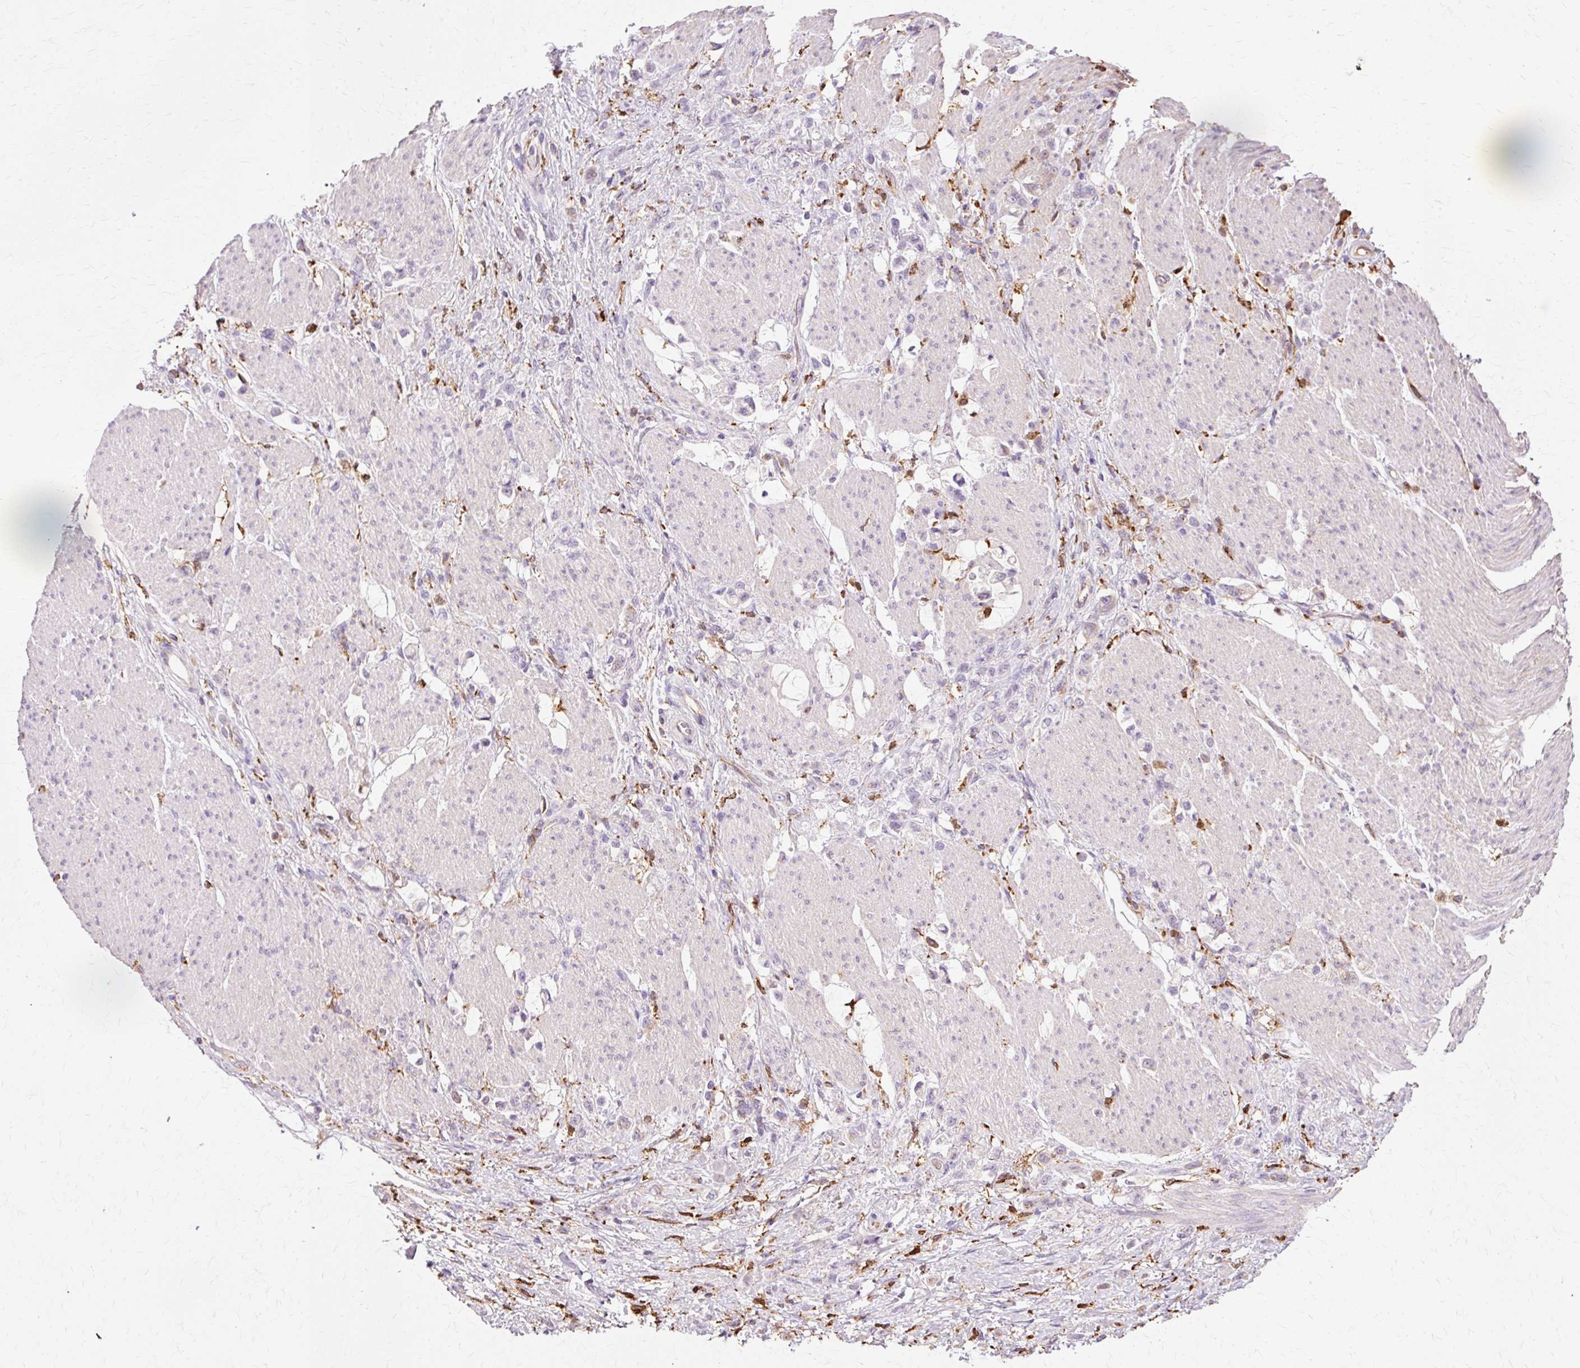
{"staining": {"intensity": "negative", "quantity": "none", "location": "none"}, "tissue": "stomach cancer", "cell_type": "Tumor cells", "image_type": "cancer", "snomed": [{"axis": "morphology", "description": "Adenocarcinoma, NOS"}, {"axis": "topography", "description": "Stomach"}], "caption": "High power microscopy micrograph of an immunohistochemistry (IHC) photomicrograph of stomach cancer, revealing no significant staining in tumor cells.", "gene": "GPX1", "patient": {"sex": "female", "age": 60}}